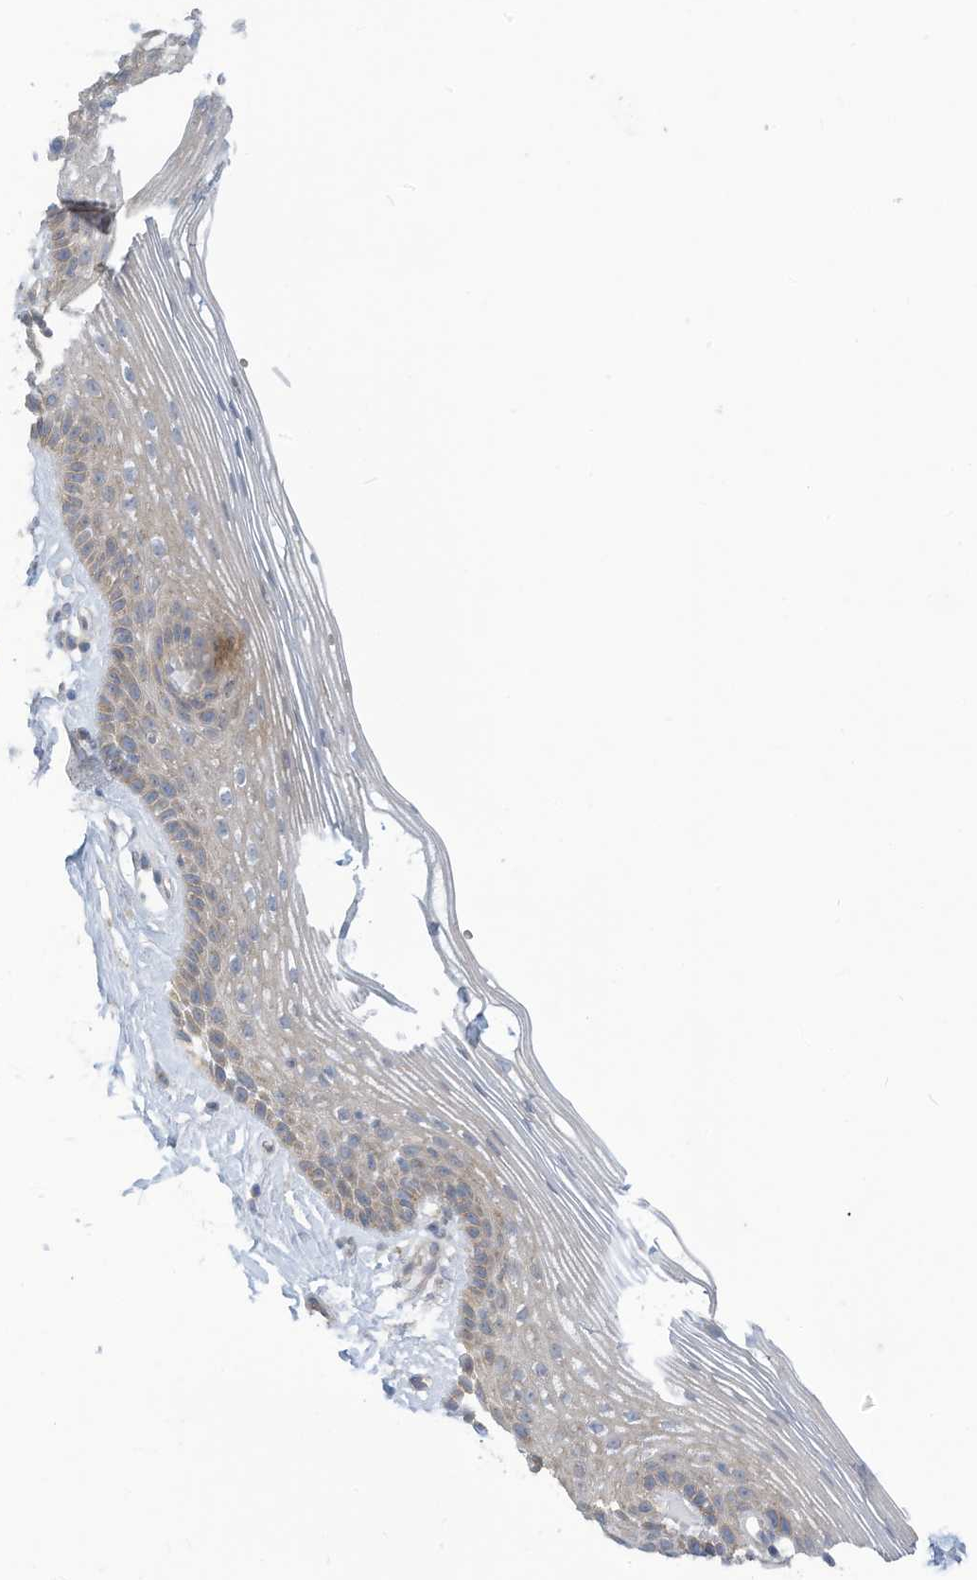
{"staining": {"intensity": "moderate", "quantity": "<25%", "location": "cytoplasmic/membranous"}, "tissue": "vagina", "cell_type": "Squamous epithelial cells", "image_type": "normal", "snomed": [{"axis": "morphology", "description": "Normal tissue, NOS"}, {"axis": "topography", "description": "Vagina"}], "caption": "Brown immunohistochemical staining in unremarkable human vagina shows moderate cytoplasmic/membranous staining in about <25% of squamous epithelial cells. (DAB (3,3'-diaminobenzidine) IHC, brown staining for protein, blue staining for nuclei).", "gene": "ADAT2", "patient": {"sex": "female", "age": 46}}